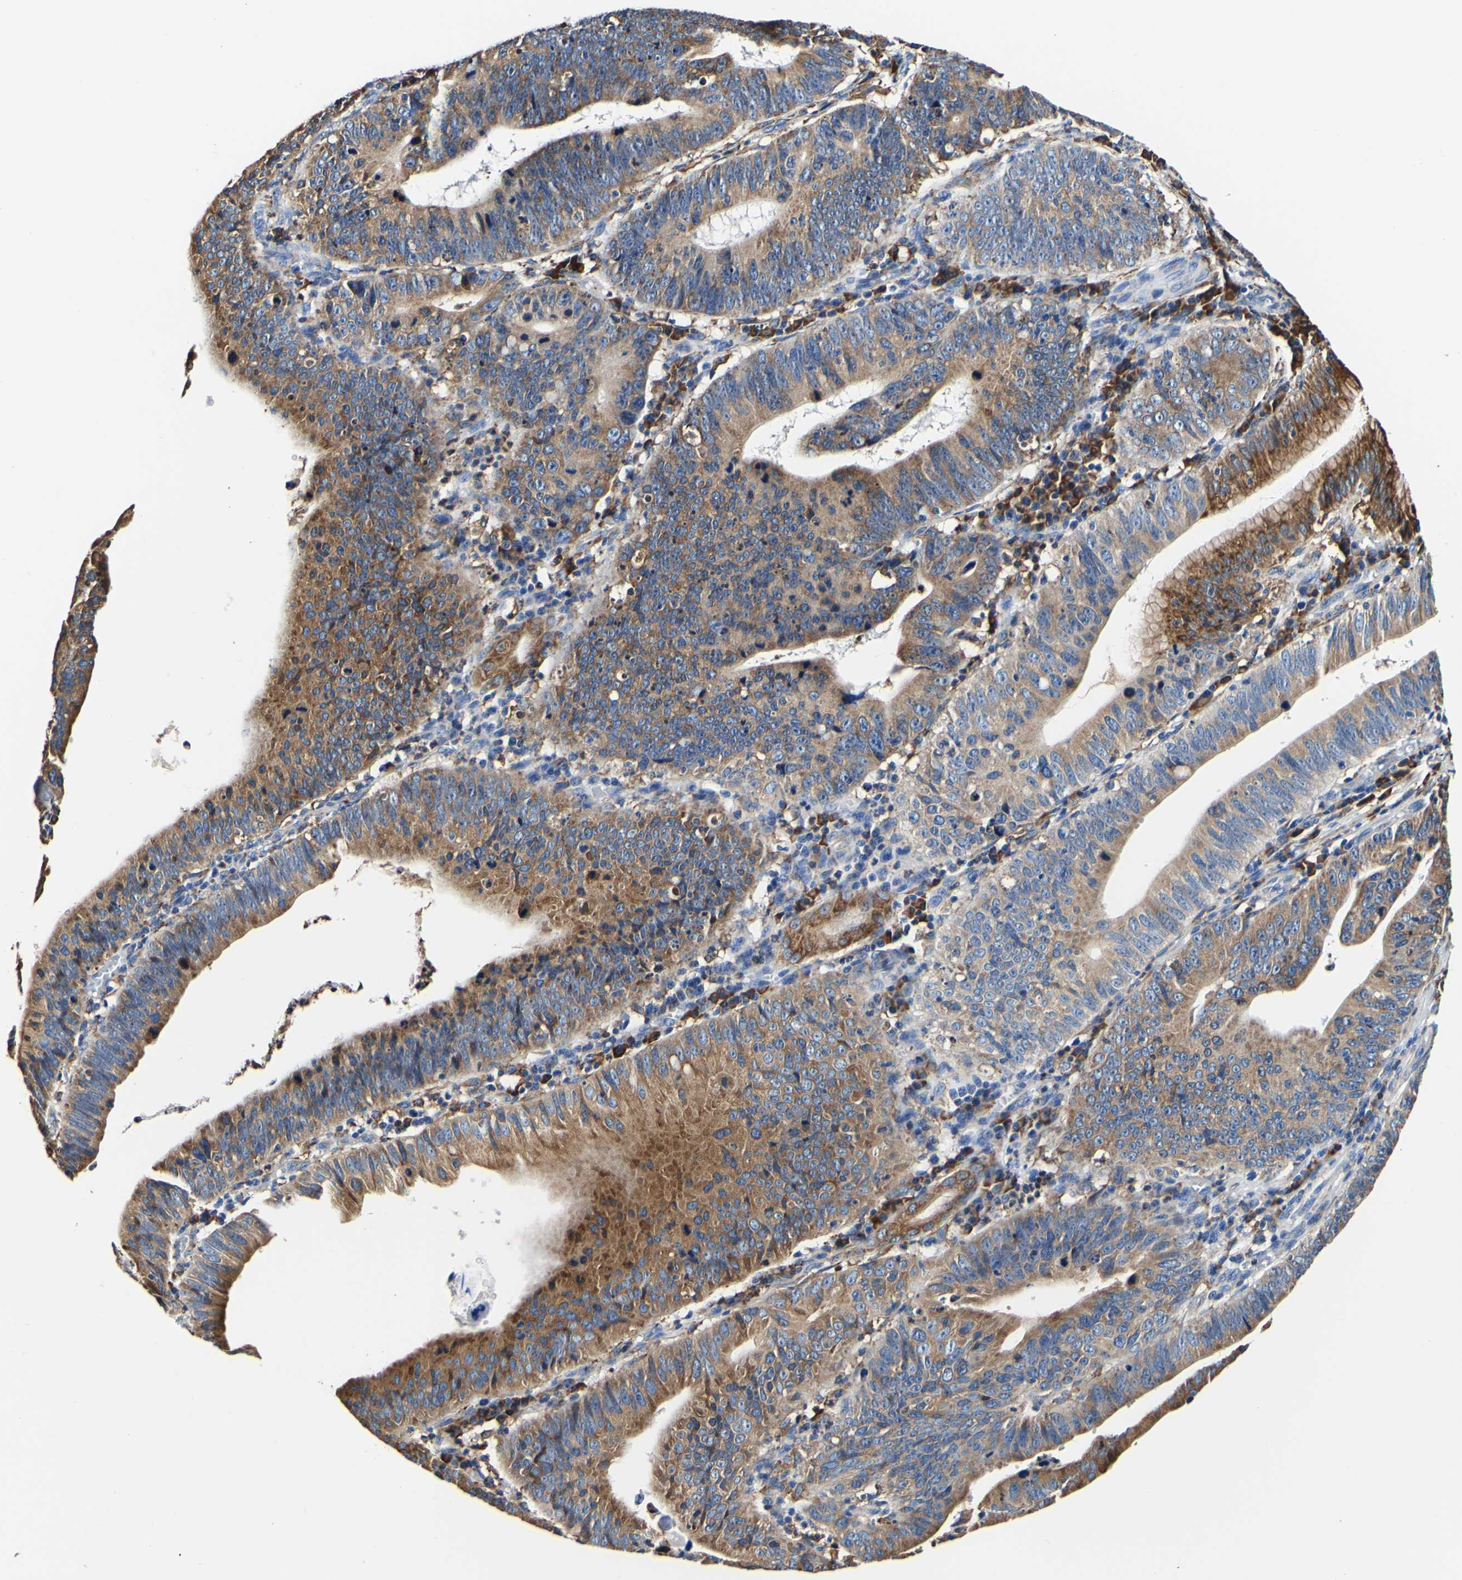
{"staining": {"intensity": "moderate", "quantity": ">75%", "location": "cytoplasmic/membranous"}, "tissue": "stomach cancer", "cell_type": "Tumor cells", "image_type": "cancer", "snomed": [{"axis": "morphology", "description": "Adenocarcinoma, NOS"}, {"axis": "topography", "description": "Stomach"}], "caption": "Tumor cells reveal medium levels of moderate cytoplasmic/membranous staining in about >75% of cells in stomach cancer (adenocarcinoma). Immunohistochemistry (ihc) stains the protein of interest in brown and the nuclei are stained blue.", "gene": "P4HB", "patient": {"sex": "male", "age": 59}}